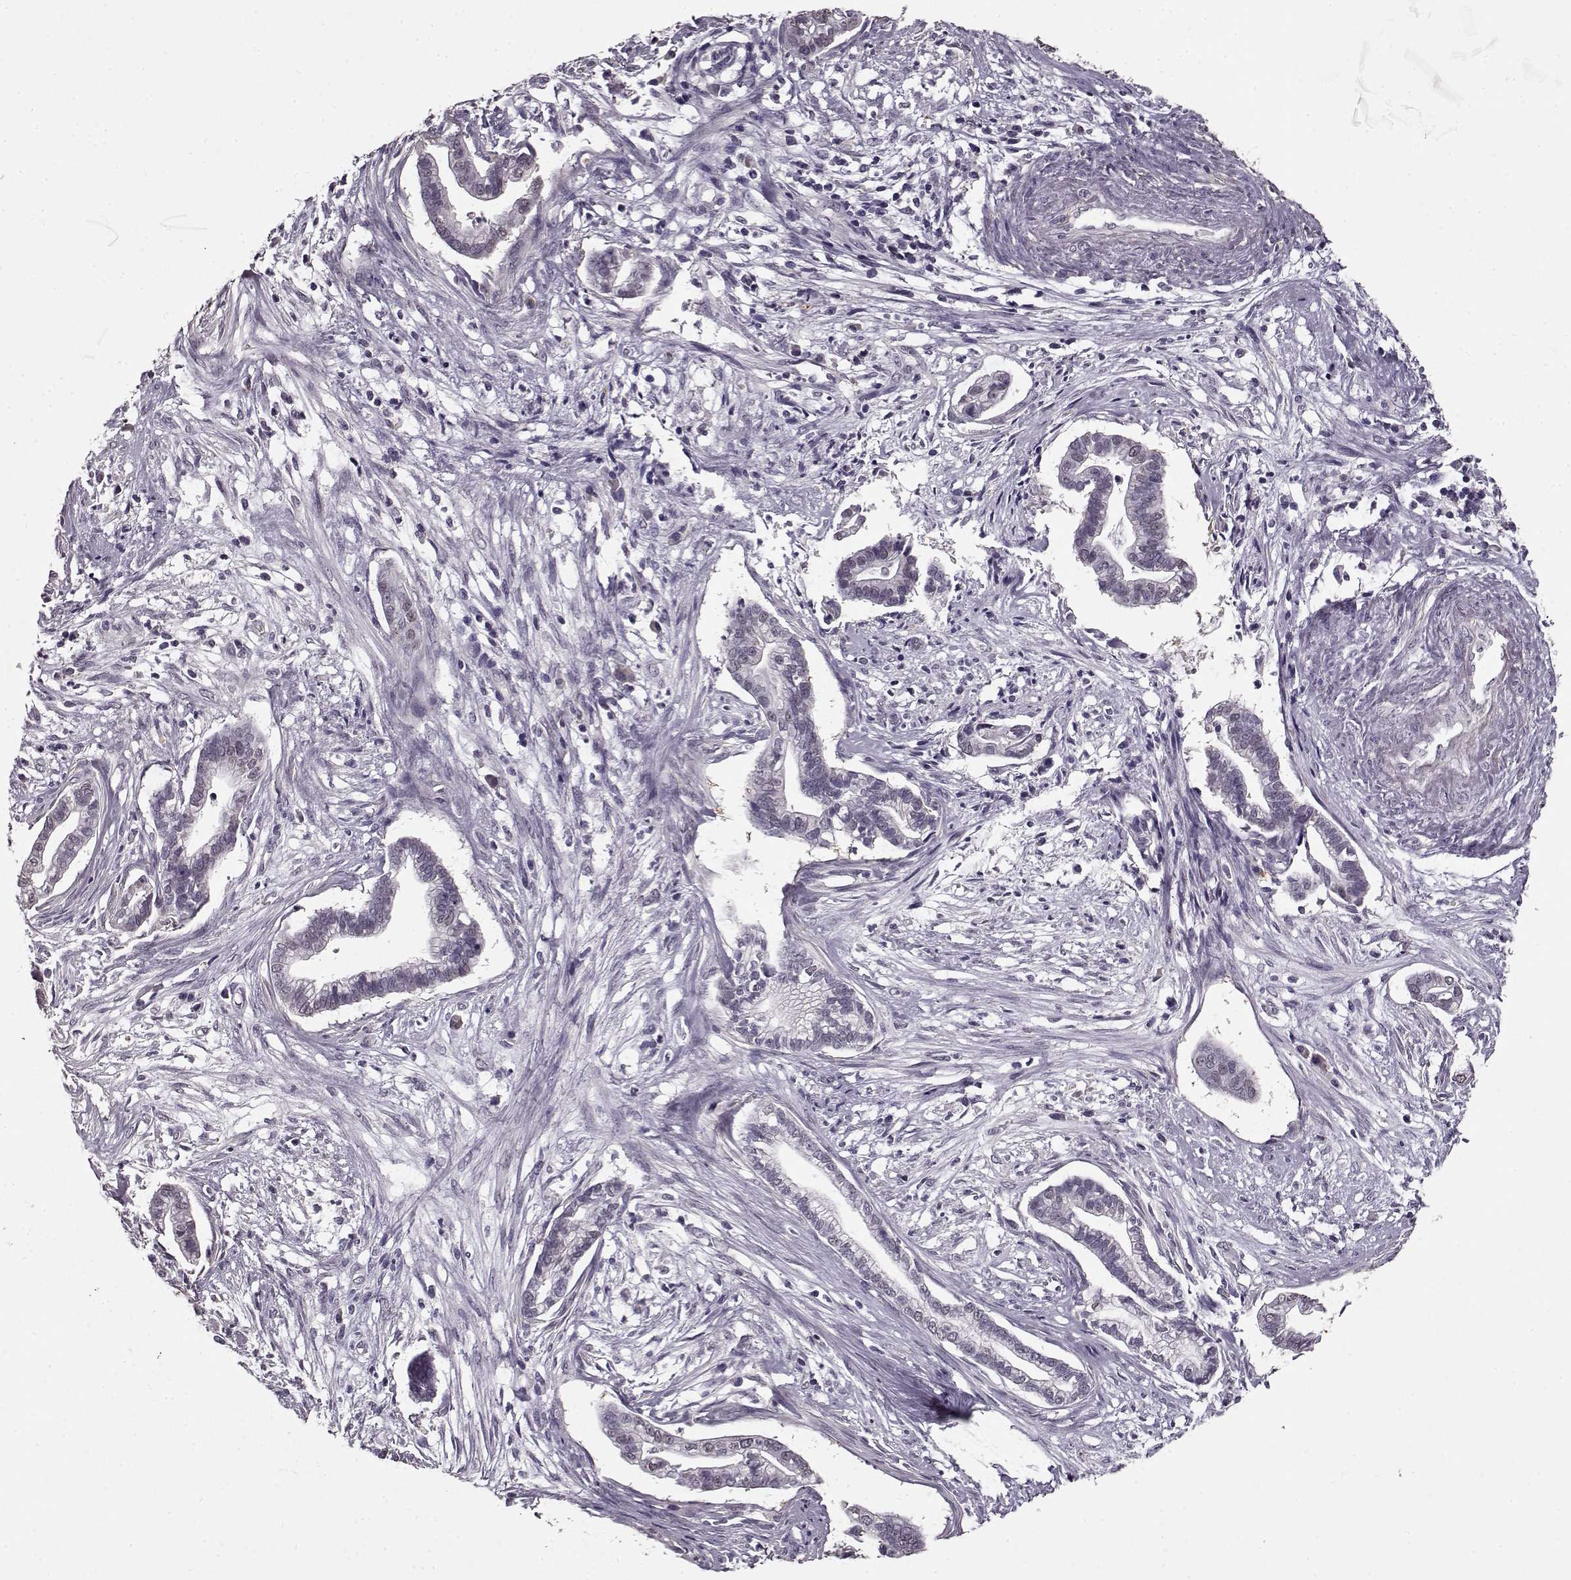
{"staining": {"intensity": "negative", "quantity": "none", "location": "none"}, "tissue": "cervical cancer", "cell_type": "Tumor cells", "image_type": "cancer", "snomed": [{"axis": "morphology", "description": "Adenocarcinoma, NOS"}, {"axis": "topography", "description": "Cervix"}], "caption": "Photomicrograph shows no significant protein expression in tumor cells of adenocarcinoma (cervical).", "gene": "RP1L1", "patient": {"sex": "female", "age": 62}}